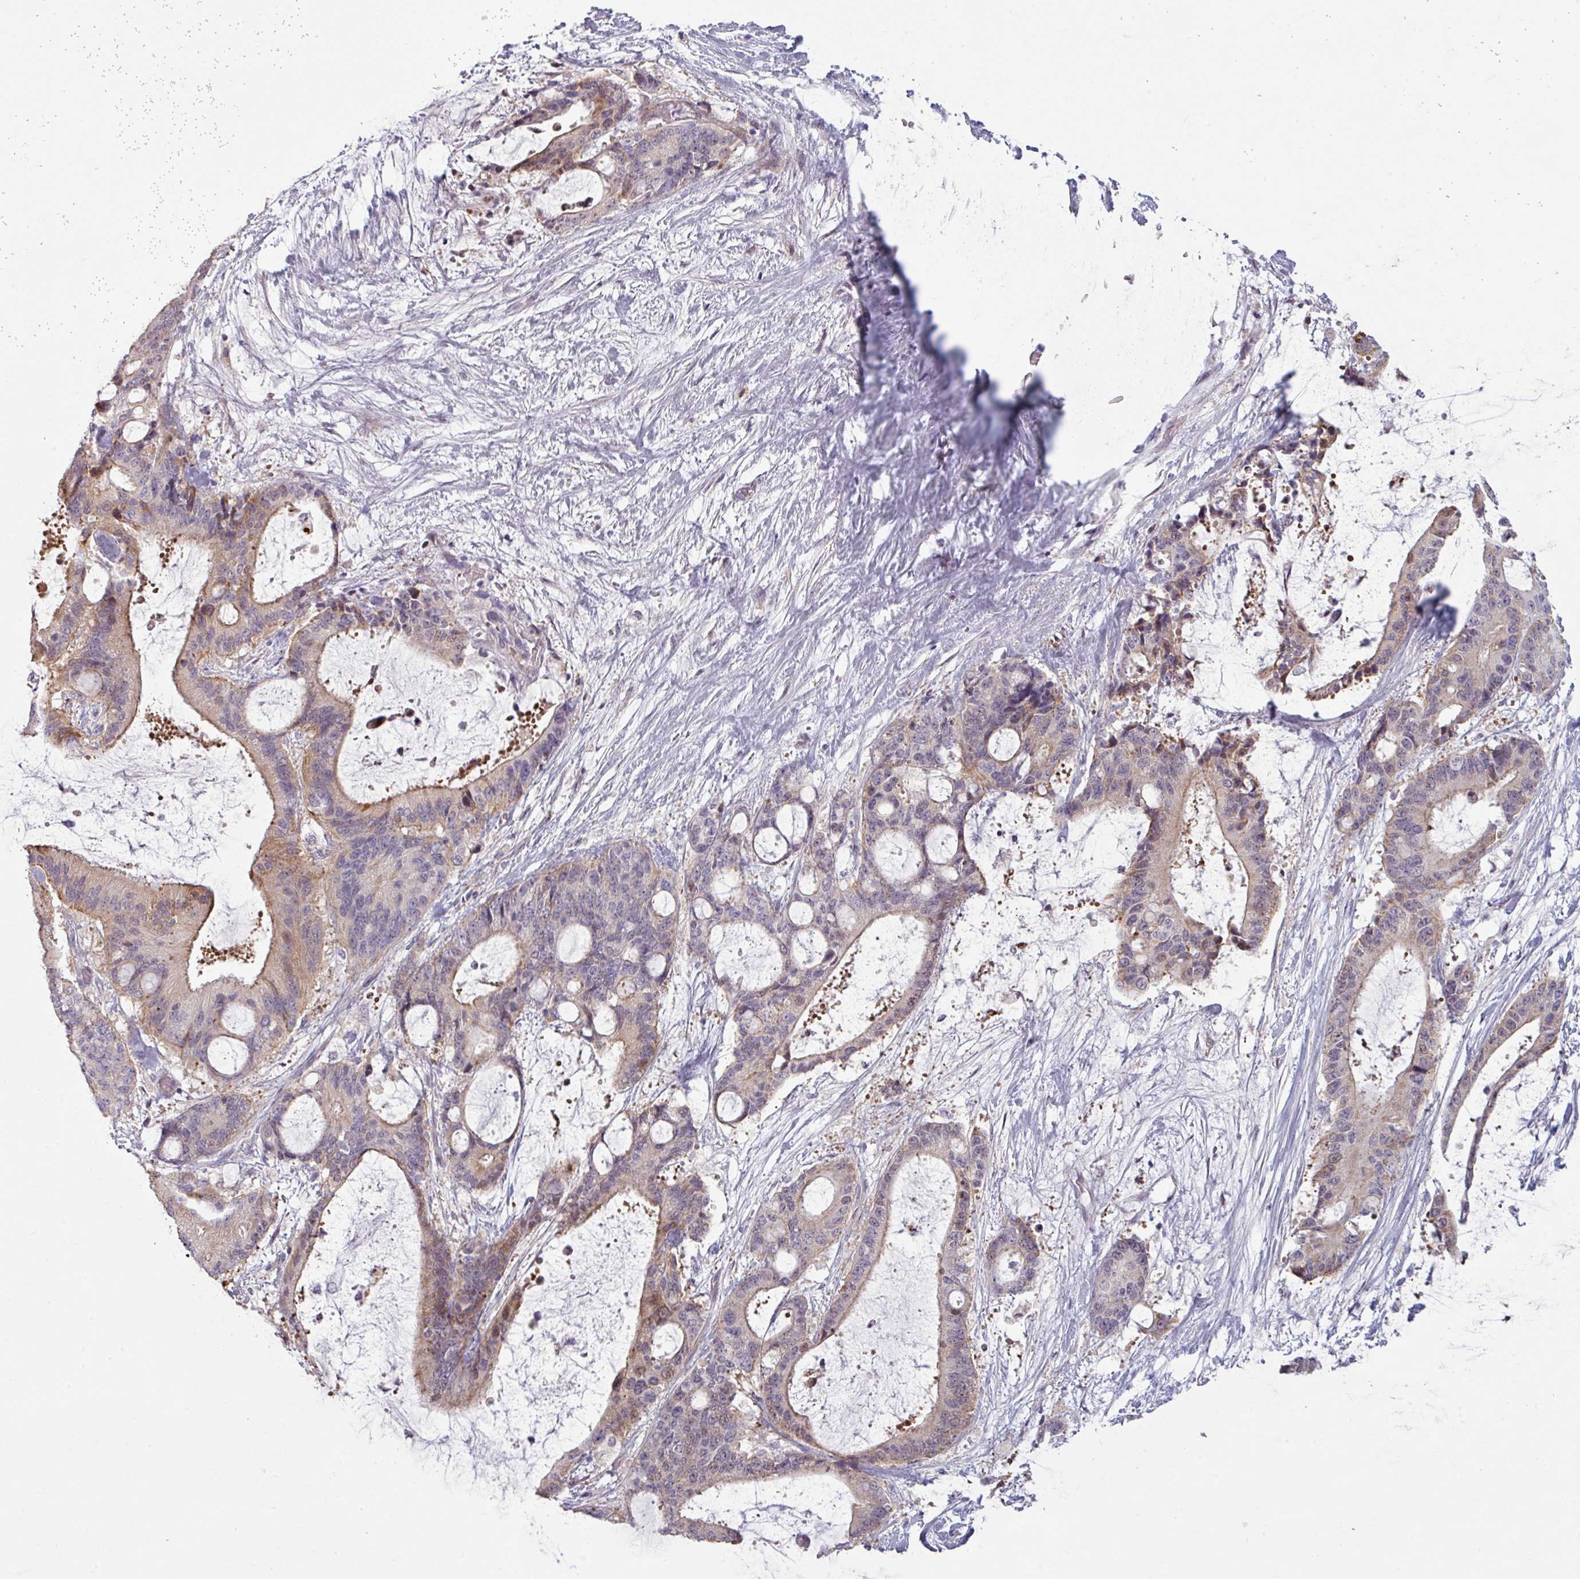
{"staining": {"intensity": "moderate", "quantity": "<25%", "location": "cytoplasmic/membranous"}, "tissue": "liver cancer", "cell_type": "Tumor cells", "image_type": "cancer", "snomed": [{"axis": "morphology", "description": "Normal tissue, NOS"}, {"axis": "morphology", "description": "Cholangiocarcinoma"}, {"axis": "topography", "description": "Liver"}, {"axis": "topography", "description": "Peripheral nerve tissue"}], "caption": "DAB (3,3'-diaminobenzidine) immunohistochemical staining of human liver cancer (cholangiocarcinoma) displays moderate cytoplasmic/membranous protein positivity in approximately <25% of tumor cells. (DAB IHC, brown staining for protein, blue staining for nuclei).", "gene": "C2orf16", "patient": {"sex": "female", "age": 73}}